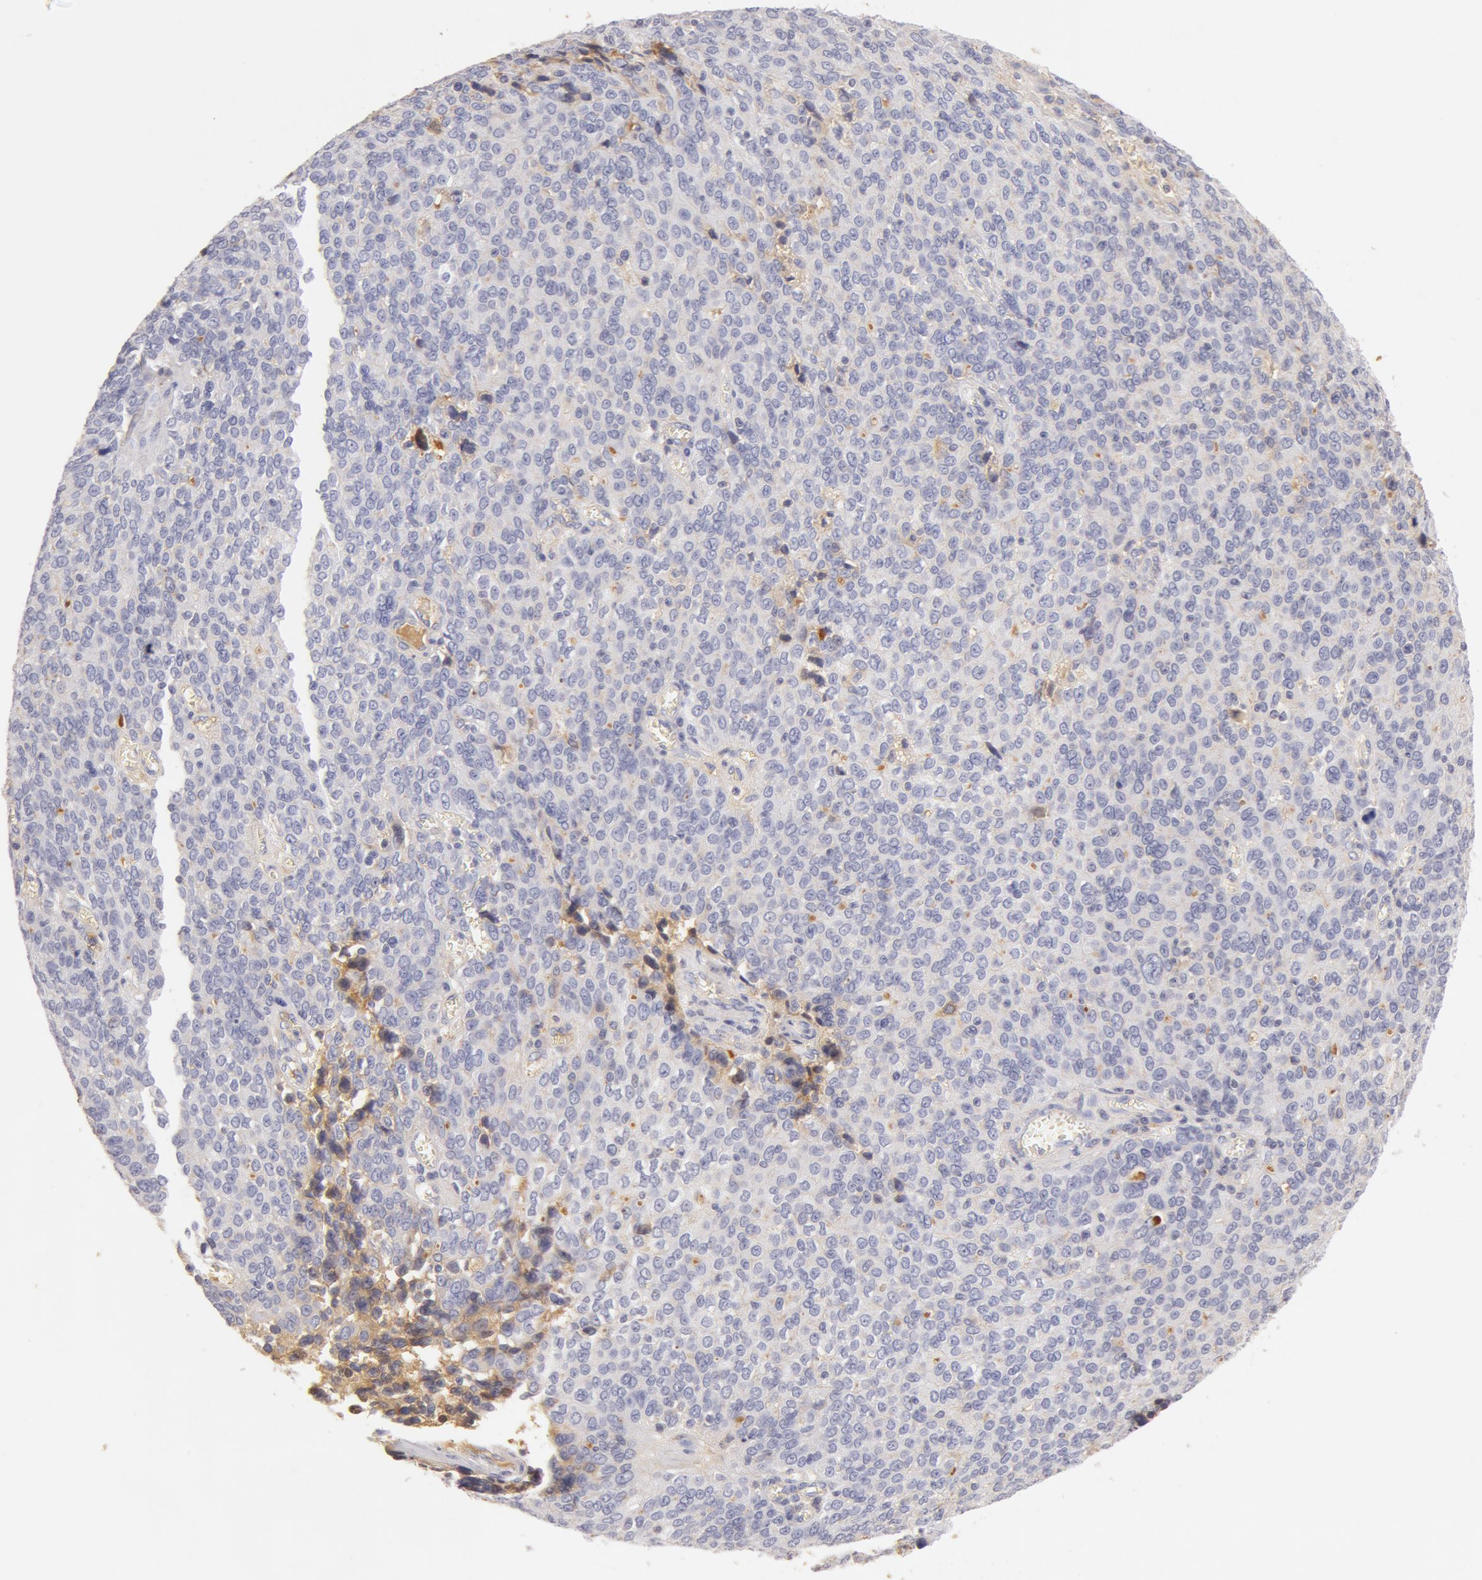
{"staining": {"intensity": "negative", "quantity": "none", "location": "none"}, "tissue": "ovarian cancer", "cell_type": "Tumor cells", "image_type": "cancer", "snomed": [{"axis": "morphology", "description": "Carcinoma, endometroid"}, {"axis": "topography", "description": "Ovary"}], "caption": "DAB immunohistochemical staining of ovarian cancer (endometroid carcinoma) demonstrates no significant expression in tumor cells.", "gene": "GC", "patient": {"sex": "female", "age": 75}}